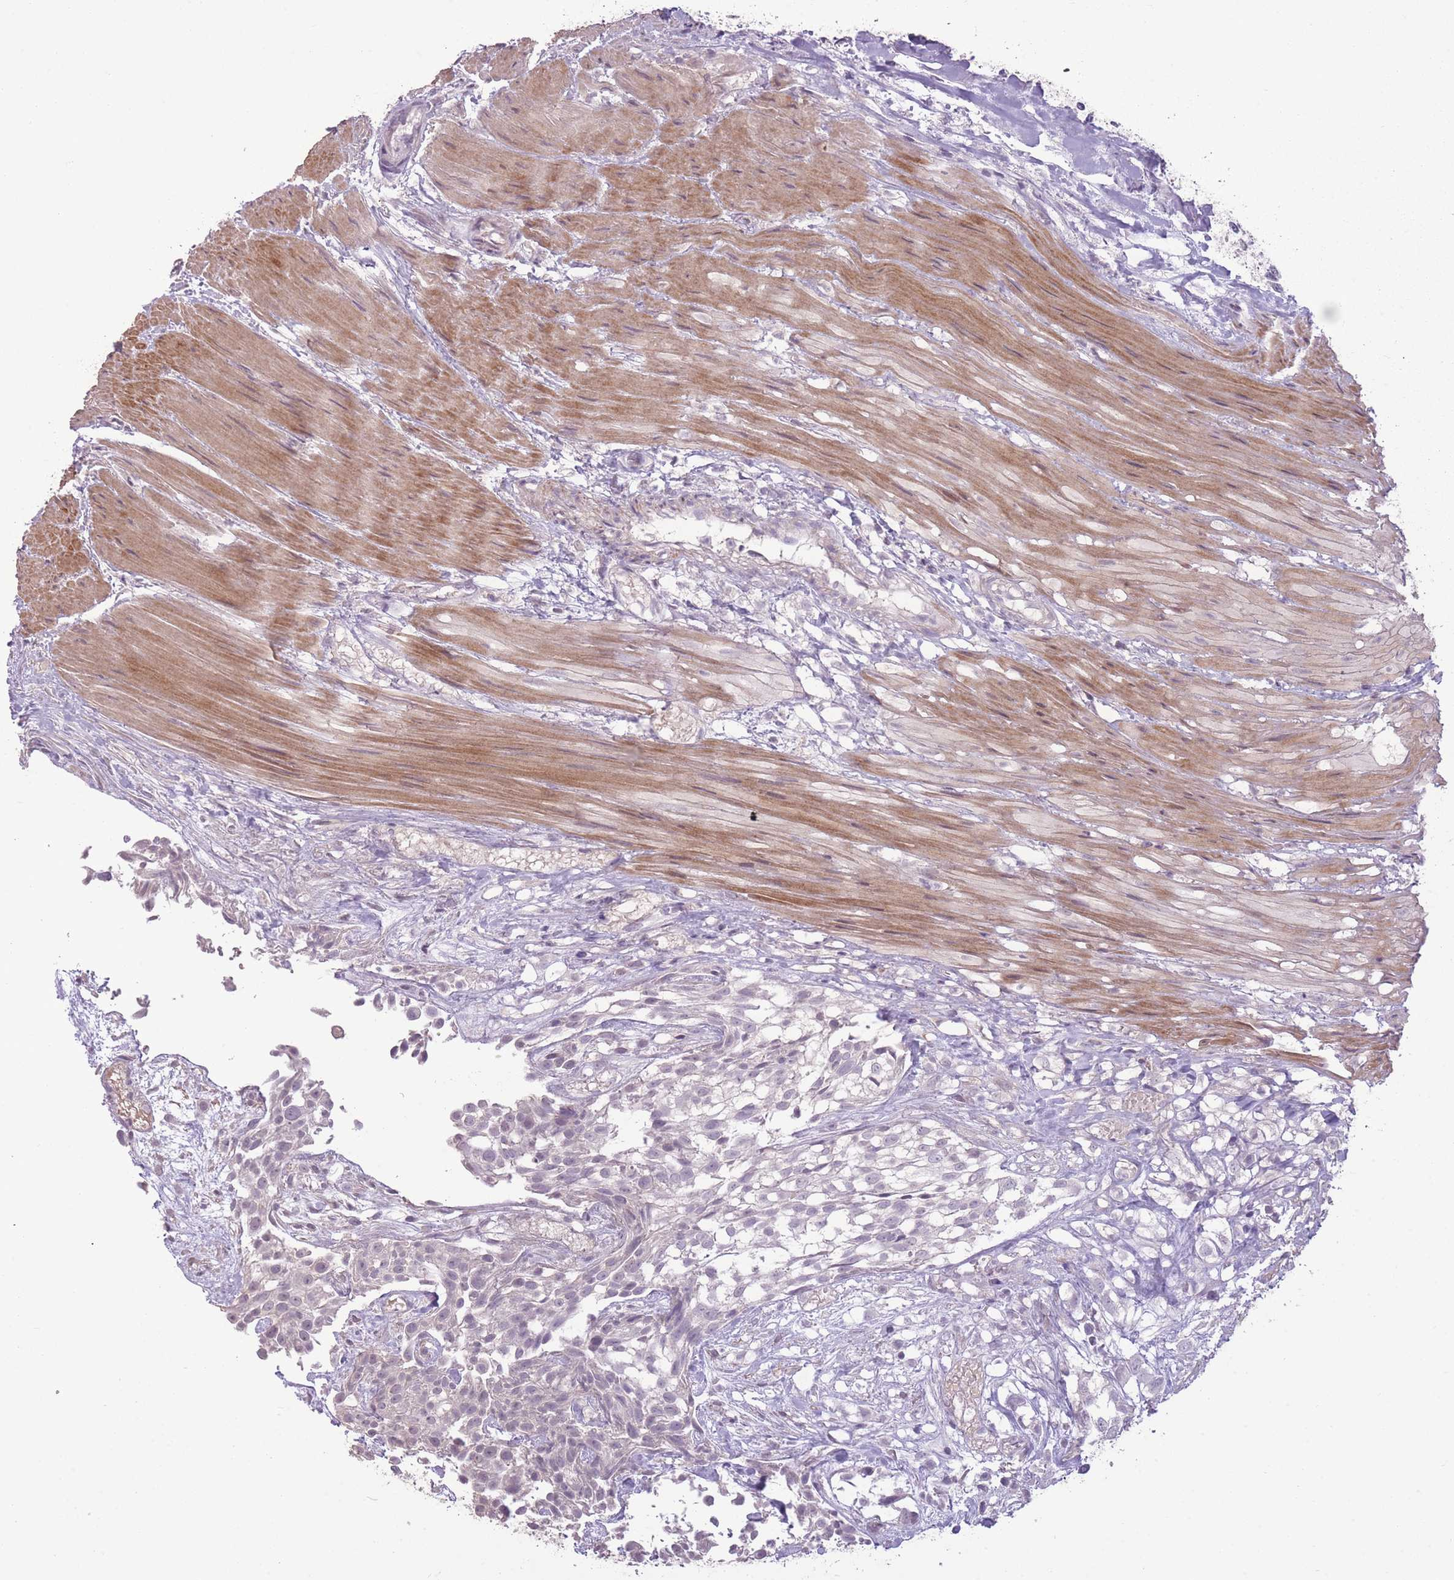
{"staining": {"intensity": "negative", "quantity": "none", "location": "none"}, "tissue": "urothelial cancer", "cell_type": "Tumor cells", "image_type": "cancer", "snomed": [{"axis": "morphology", "description": "Urothelial carcinoma, High grade"}, {"axis": "topography", "description": "Urinary bladder"}], "caption": "An immunohistochemistry photomicrograph of urothelial cancer is shown. There is no staining in tumor cells of urothelial cancer.", "gene": "ZBTB24", "patient": {"sex": "male", "age": 56}}